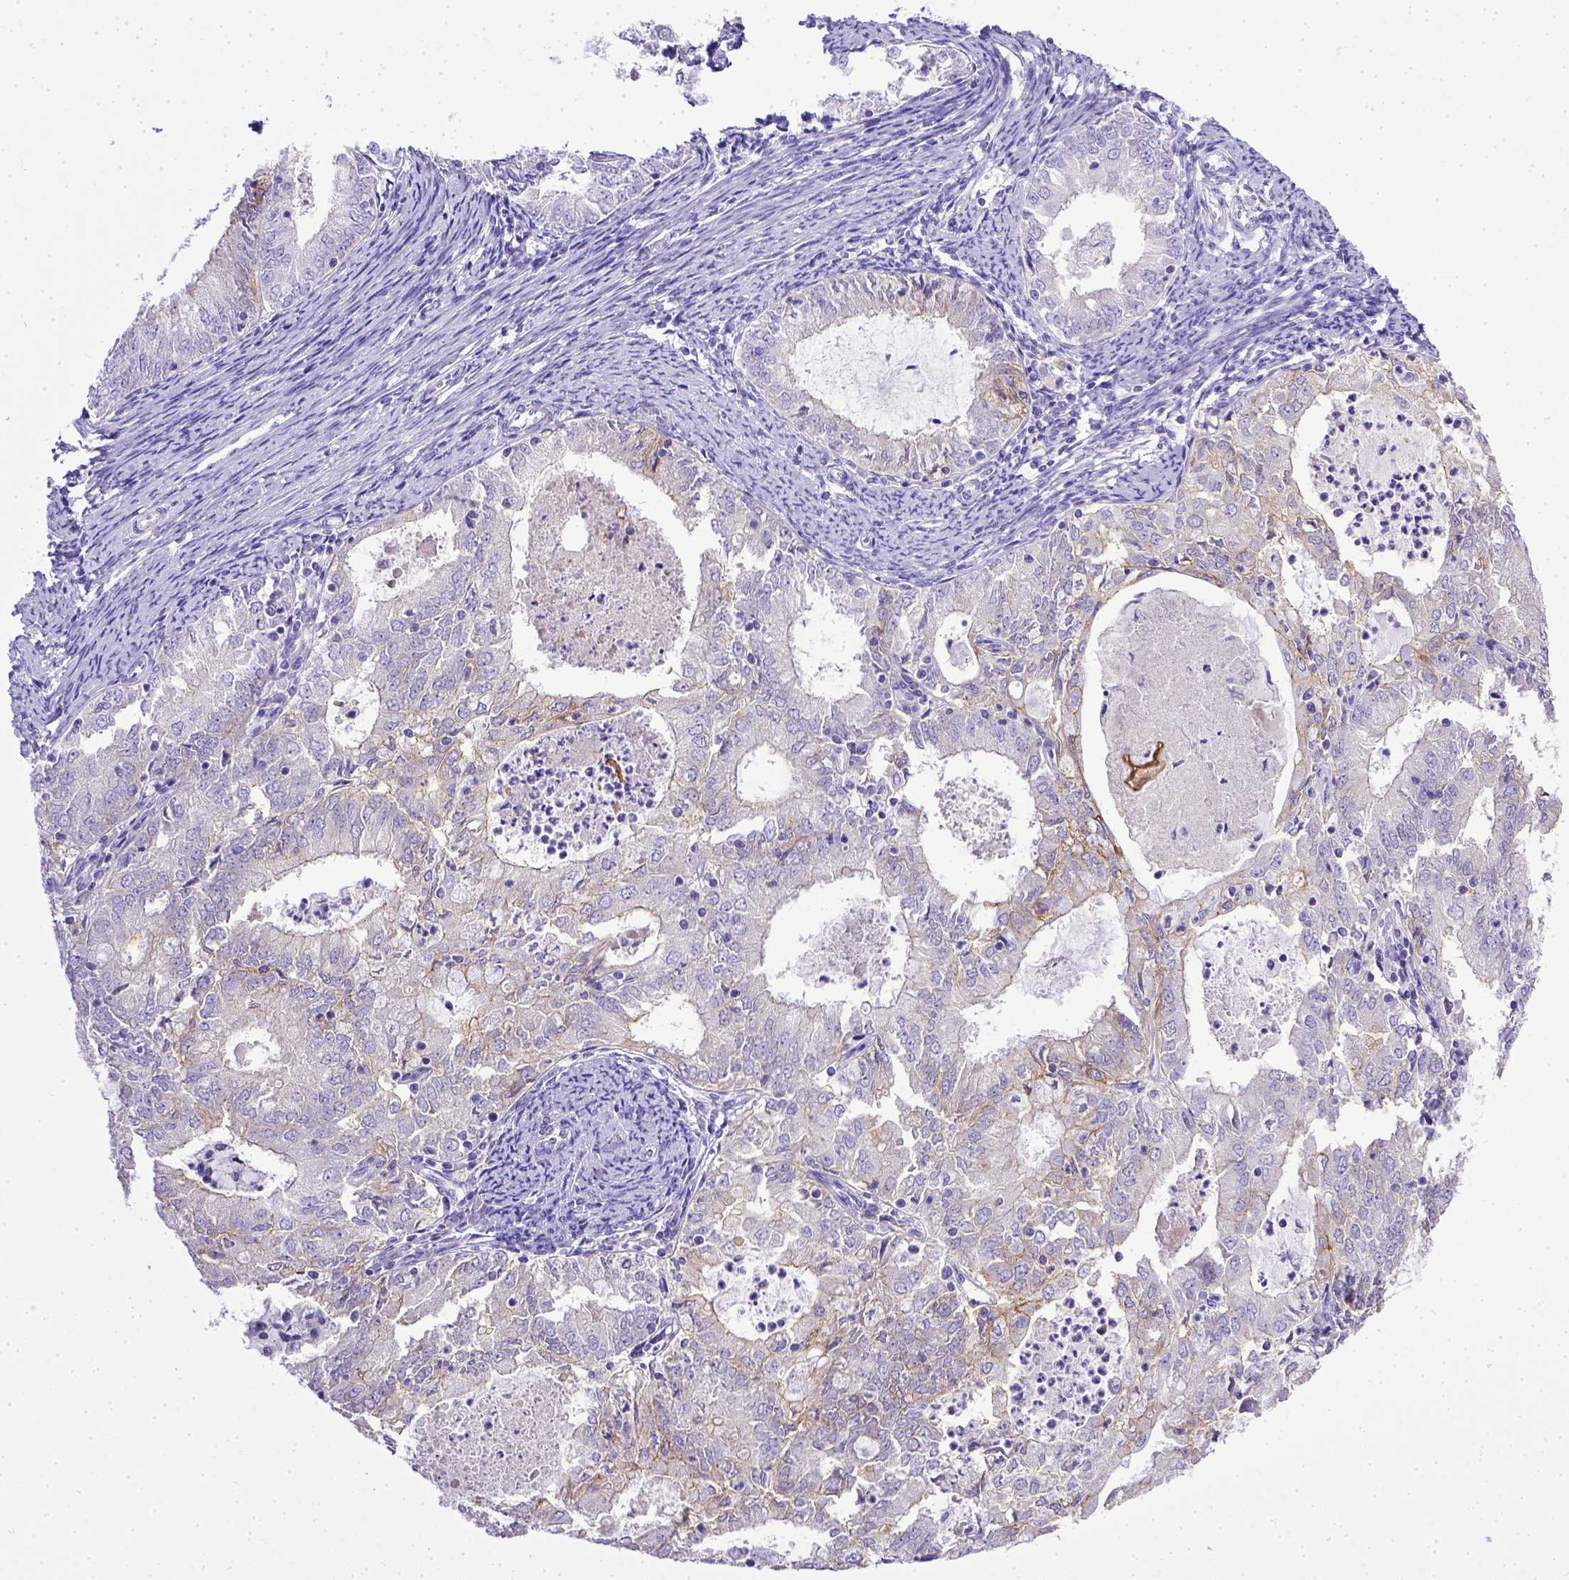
{"staining": {"intensity": "weak", "quantity": "<25%", "location": "cytoplasmic/membranous"}, "tissue": "endometrial cancer", "cell_type": "Tumor cells", "image_type": "cancer", "snomed": [{"axis": "morphology", "description": "Adenocarcinoma, NOS"}, {"axis": "topography", "description": "Endometrium"}], "caption": "Immunohistochemistry histopathology image of neoplastic tissue: human endometrial cancer (adenocarcinoma) stained with DAB (3,3'-diaminobenzidine) demonstrates no significant protein positivity in tumor cells.", "gene": "BTN1A1", "patient": {"sex": "female", "age": 57}}